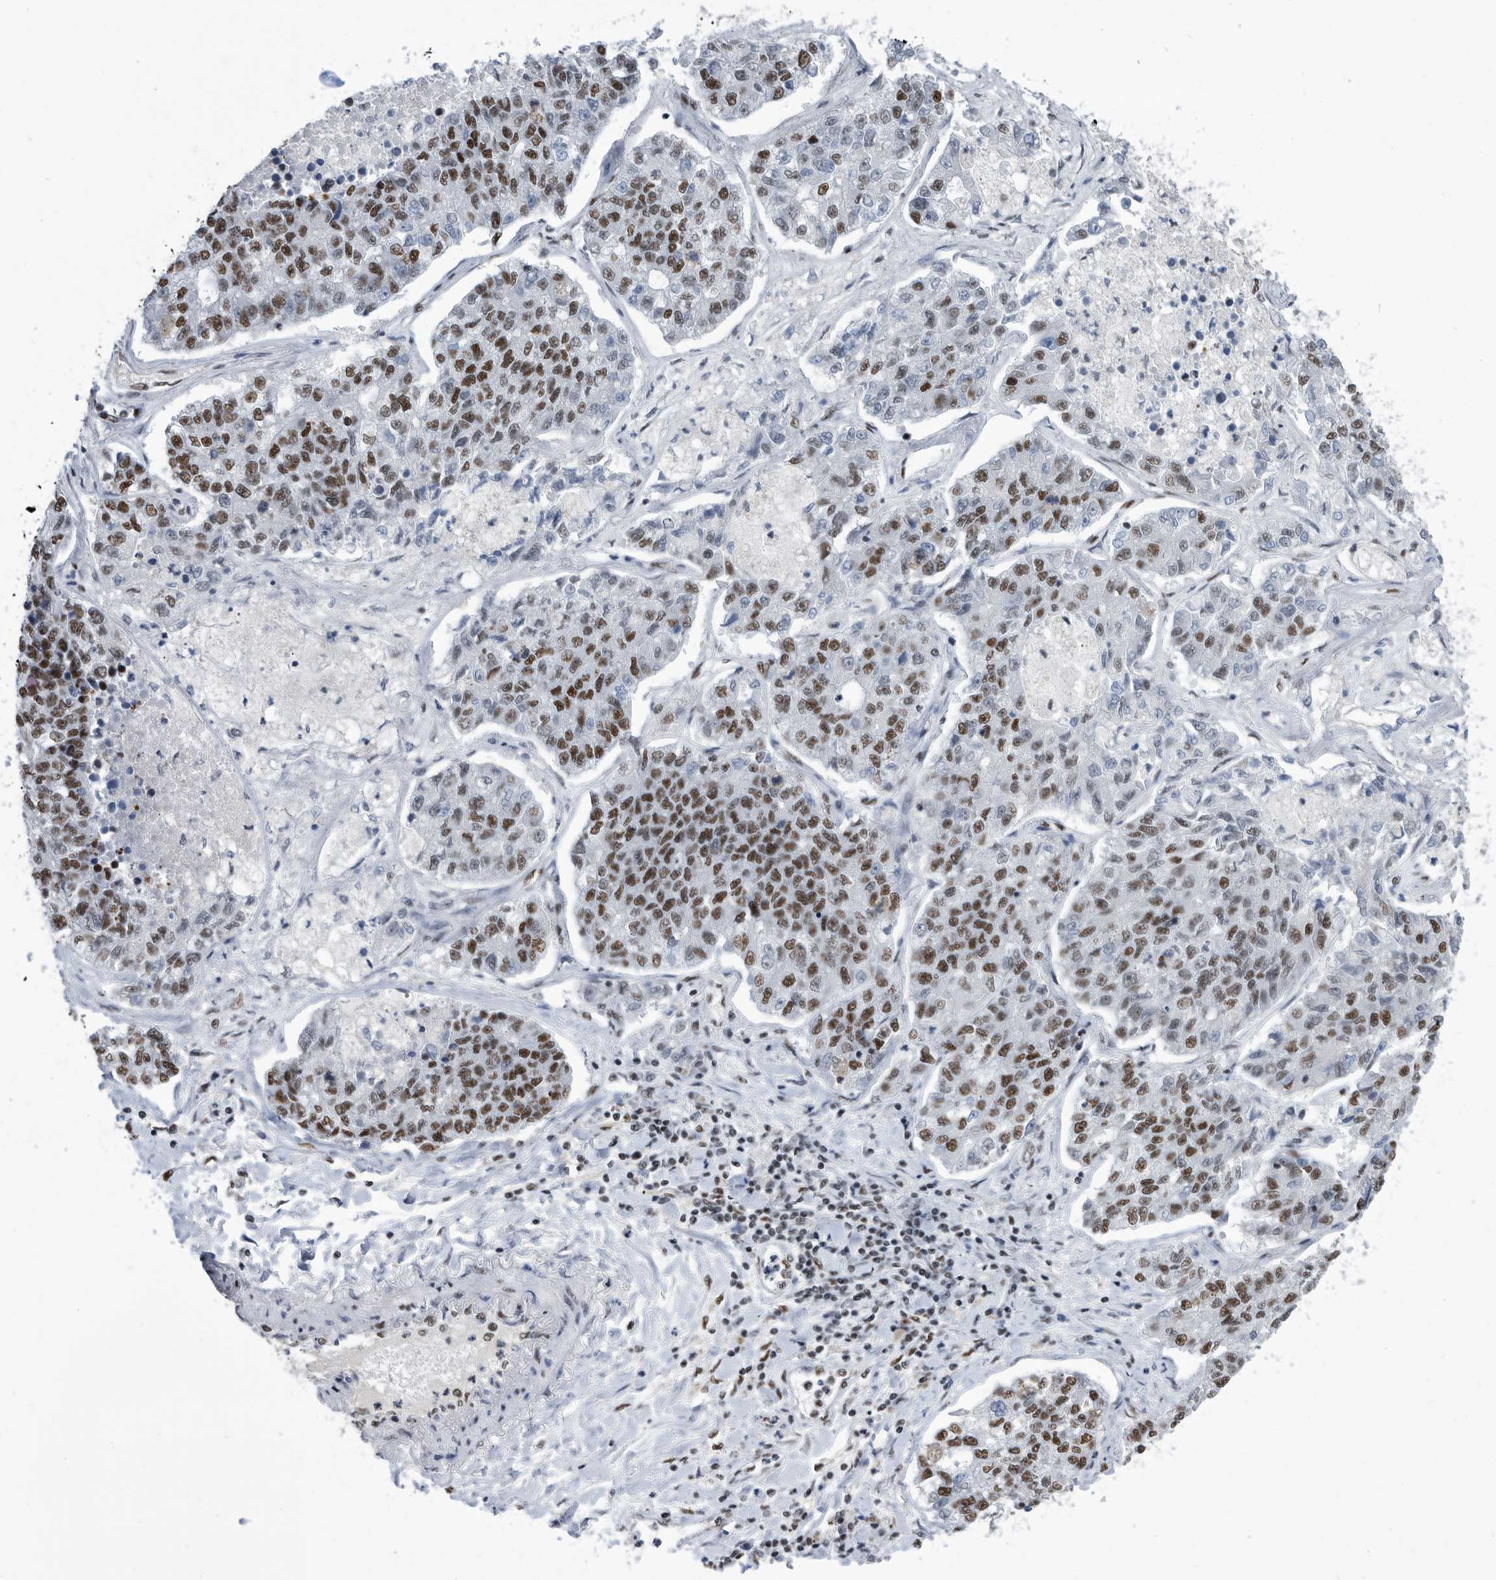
{"staining": {"intensity": "strong", "quantity": "25%-75%", "location": "nuclear"}, "tissue": "lung cancer", "cell_type": "Tumor cells", "image_type": "cancer", "snomed": [{"axis": "morphology", "description": "Adenocarcinoma, NOS"}, {"axis": "topography", "description": "Lung"}], "caption": "About 25%-75% of tumor cells in lung cancer (adenocarcinoma) reveal strong nuclear protein positivity as visualized by brown immunohistochemical staining.", "gene": "SF3A1", "patient": {"sex": "male", "age": 49}}